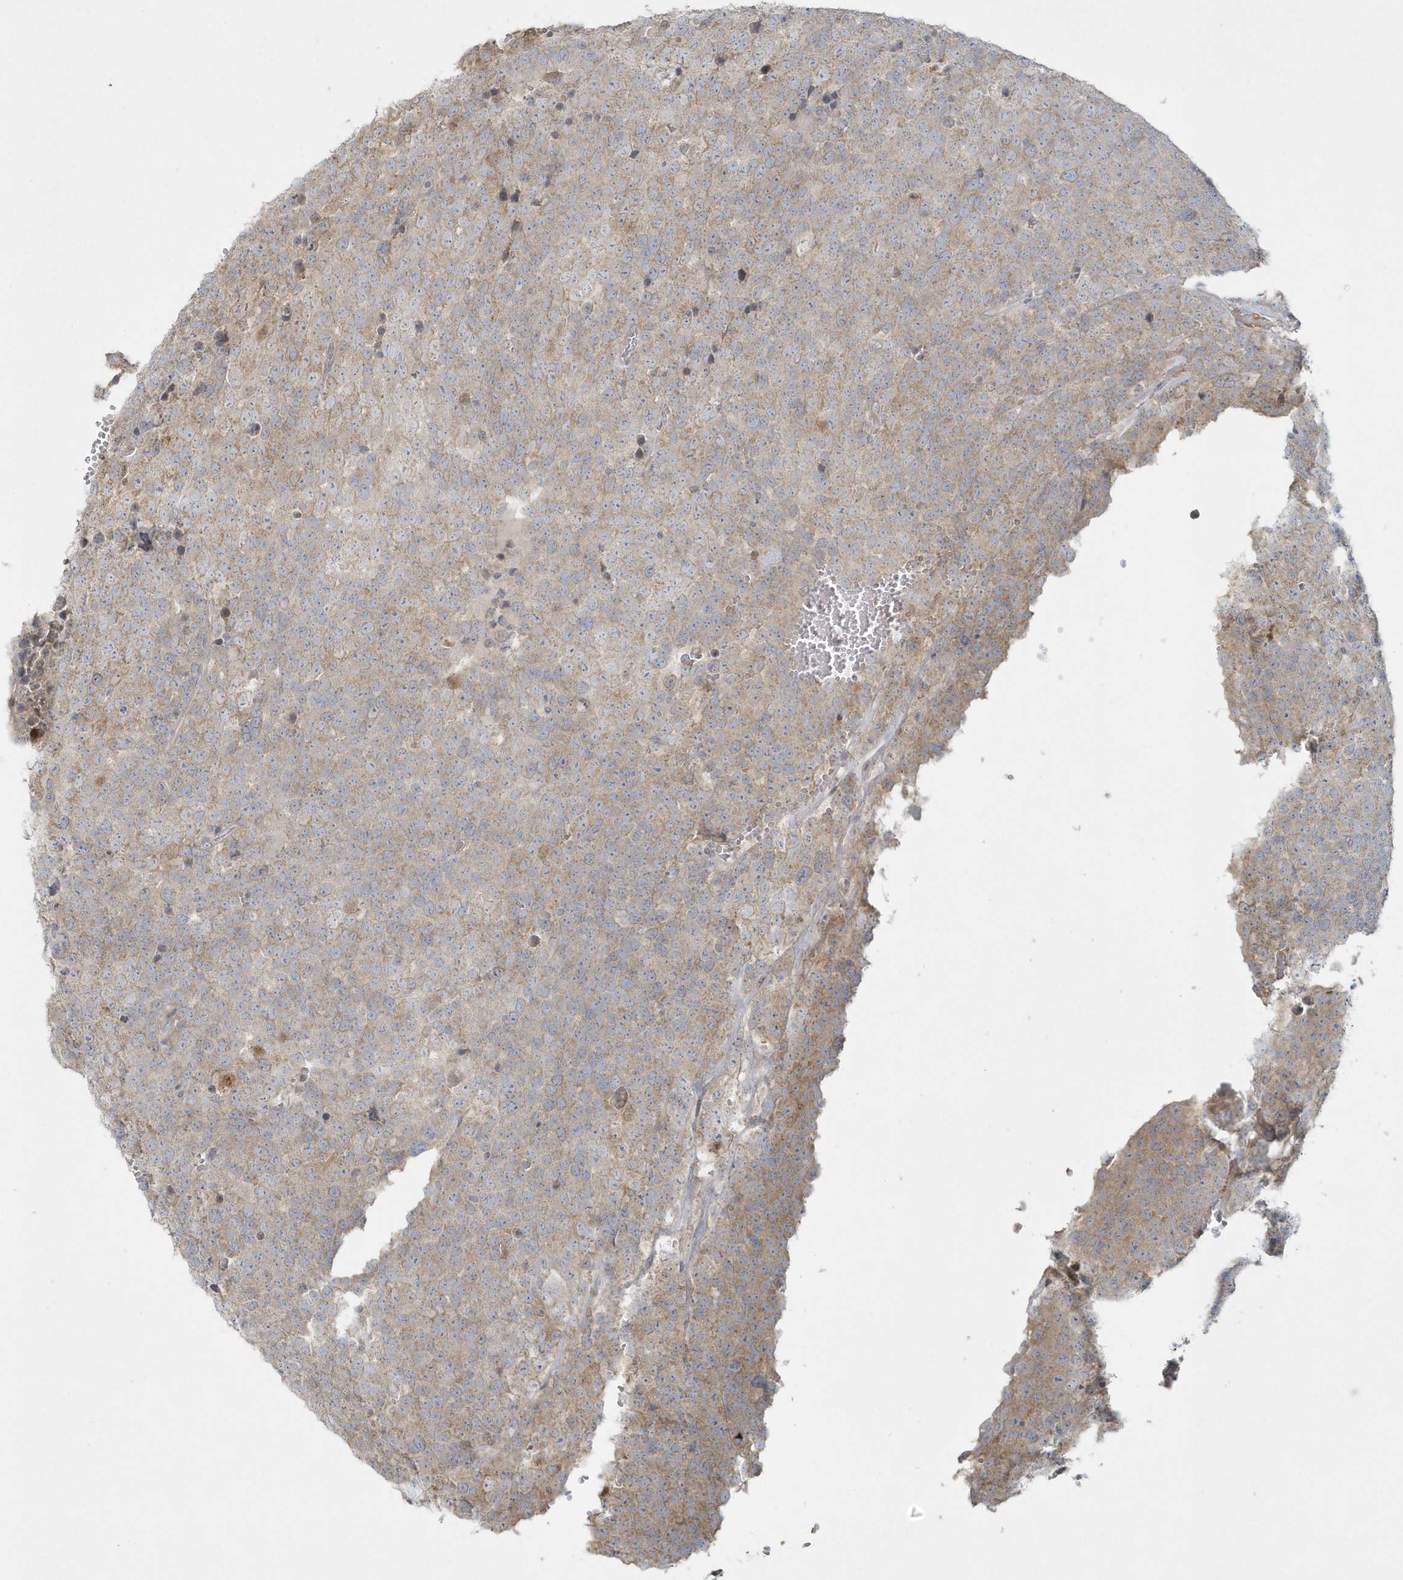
{"staining": {"intensity": "weak", "quantity": "25%-75%", "location": "cytoplasmic/membranous"}, "tissue": "testis cancer", "cell_type": "Tumor cells", "image_type": "cancer", "snomed": [{"axis": "morphology", "description": "Seminoma, NOS"}, {"axis": "topography", "description": "Testis"}], "caption": "Protein staining of testis seminoma tissue demonstrates weak cytoplasmic/membranous staining in approximately 25%-75% of tumor cells.", "gene": "BLTP3A", "patient": {"sex": "male", "age": 71}}